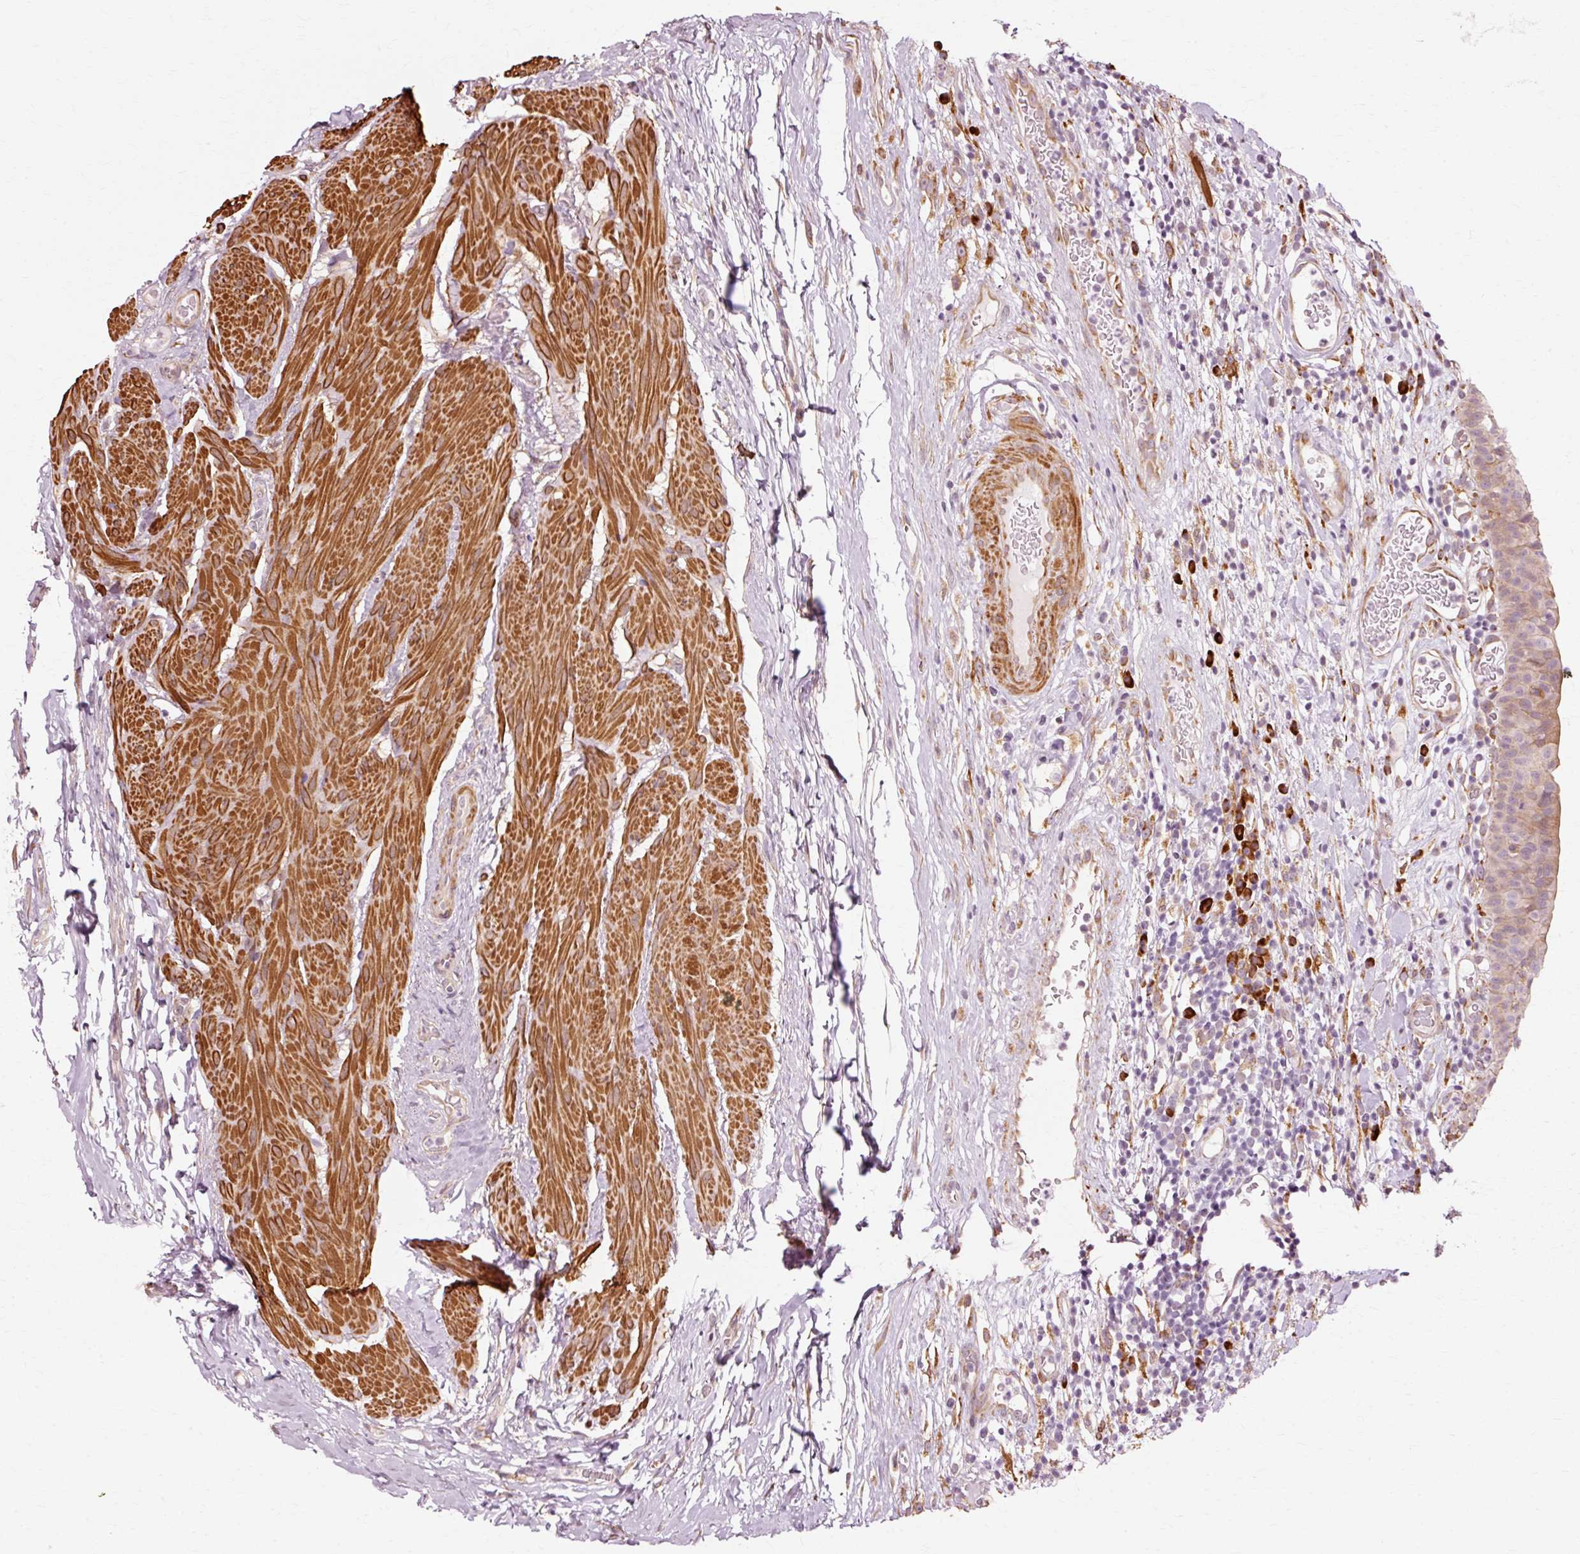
{"staining": {"intensity": "moderate", "quantity": "25%-75%", "location": "cytoplasmic/membranous"}, "tissue": "urinary bladder", "cell_type": "Urothelial cells", "image_type": "normal", "snomed": [{"axis": "morphology", "description": "Normal tissue, NOS"}, {"axis": "morphology", "description": "Inflammation, NOS"}, {"axis": "topography", "description": "Urinary bladder"}], "caption": "Protein staining demonstrates moderate cytoplasmic/membranous staining in about 25%-75% of urothelial cells in unremarkable urinary bladder.", "gene": "RANBP2", "patient": {"sex": "male", "age": 57}}